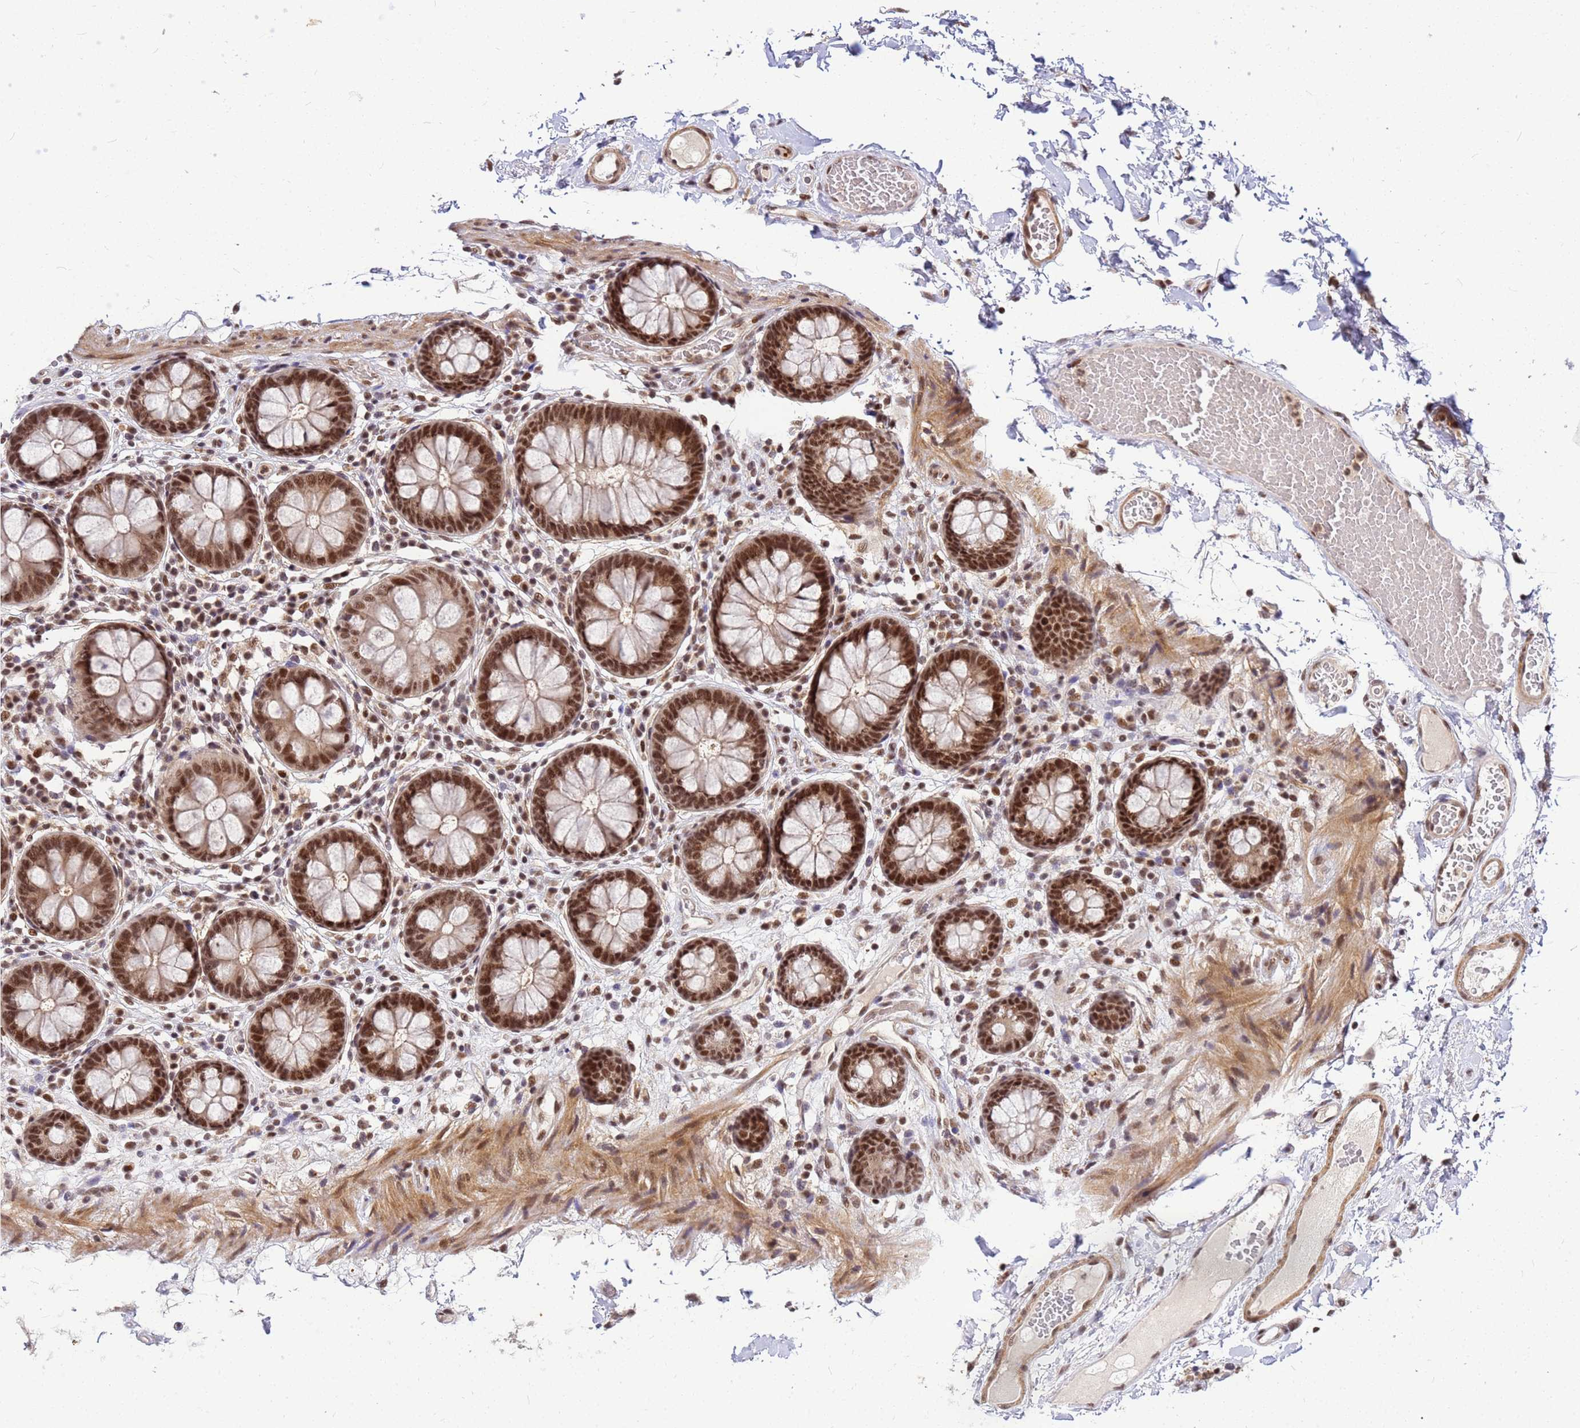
{"staining": {"intensity": "moderate", "quantity": ">75%", "location": "cytoplasmic/membranous,nuclear"}, "tissue": "colon", "cell_type": "Endothelial cells", "image_type": "normal", "snomed": [{"axis": "morphology", "description": "Normal tissue, NOS"}, {"axis": "topography", "description": "Colon"}], "caption": "About >75% of endothelial cells in benign human colon reveal moderate cytoplasmic/membranous,nuclear protein staining as visualized by brown immunohistochemical staining.", "gene": "NCBP2", "patient": {"sex": "male", "age": 84}}